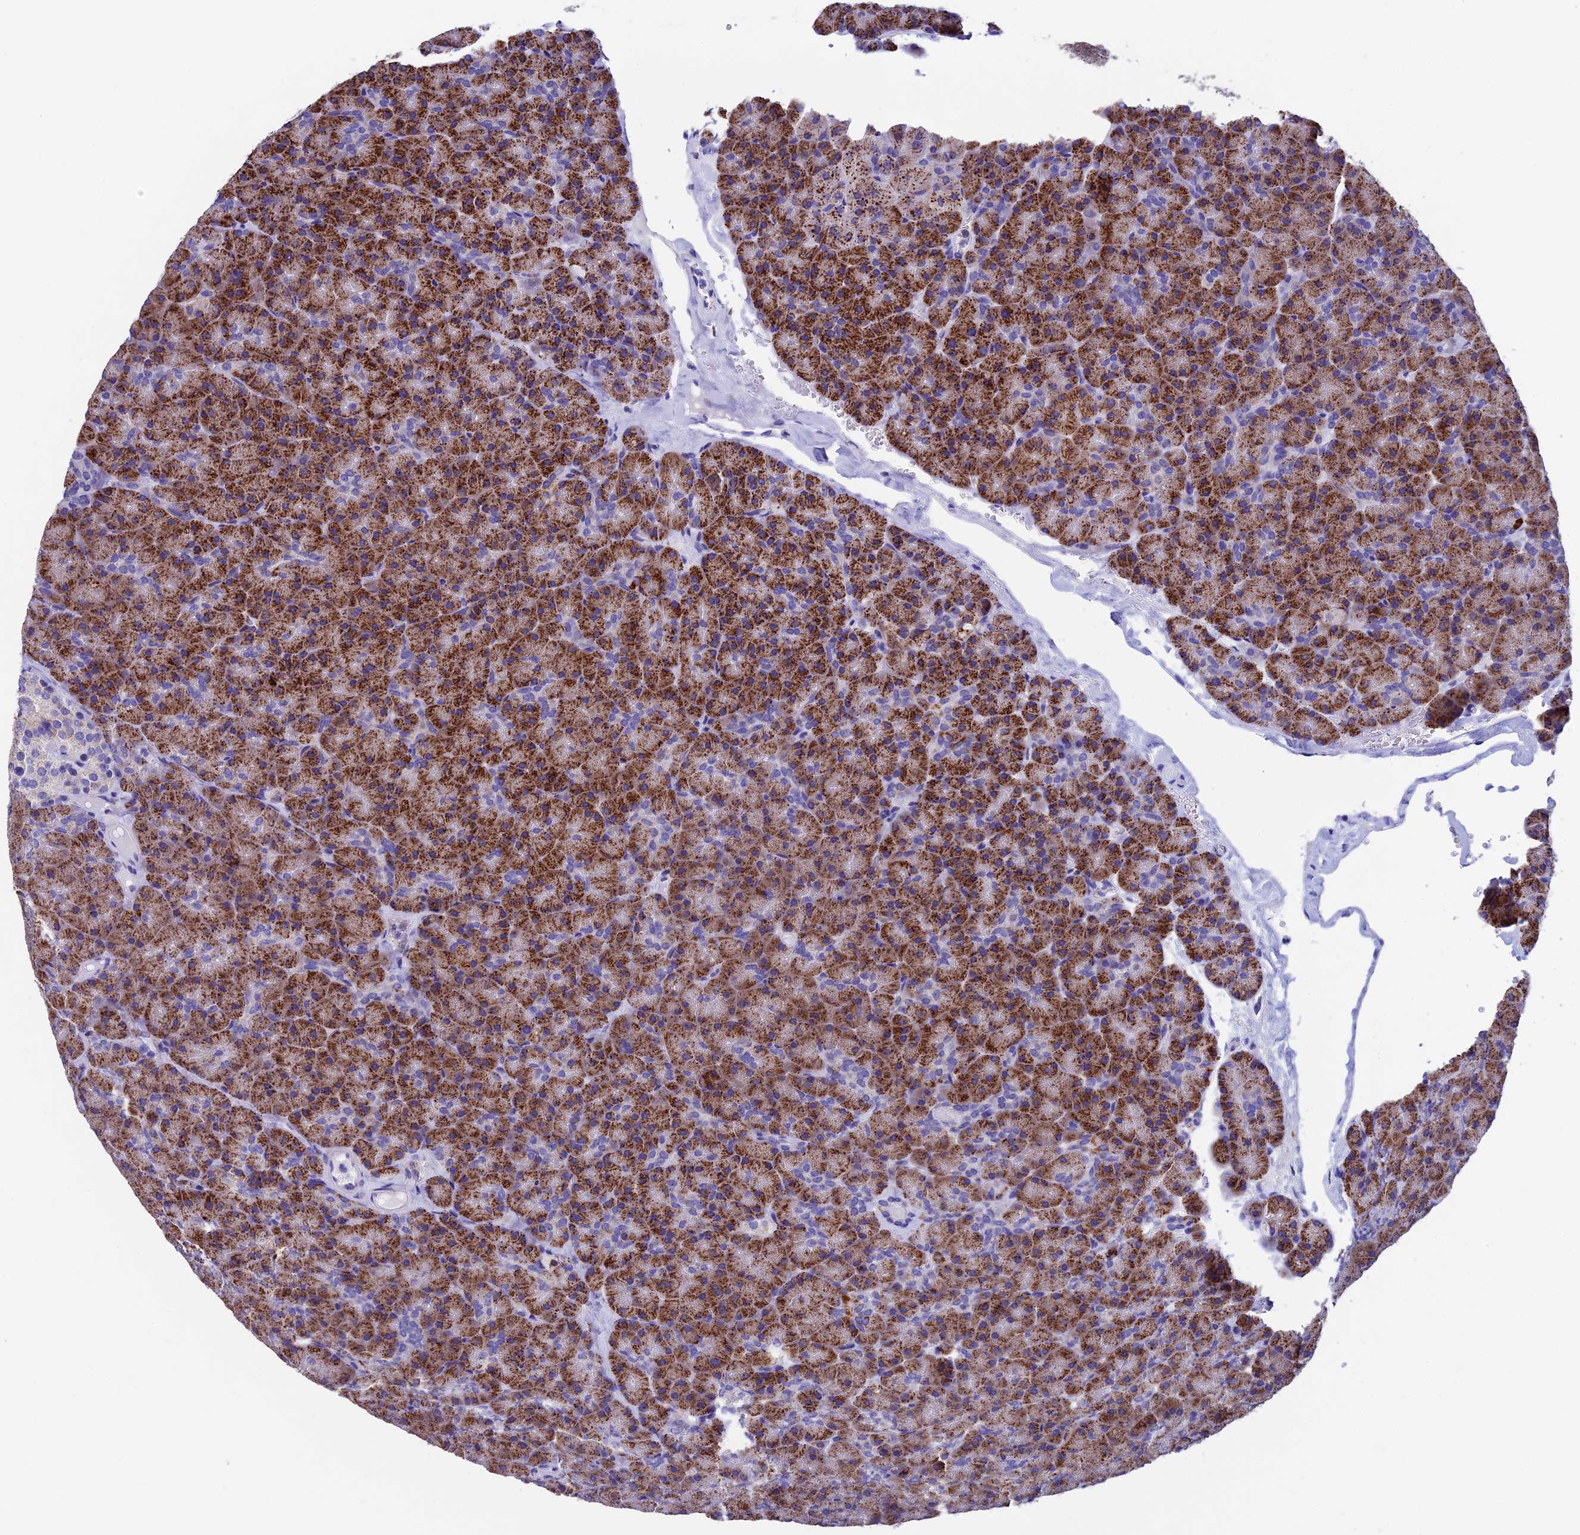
{"staining": {"intensity": "strong", "quantity": ">75%", "location": "cytoplasmic/membranous"}, "tissue": "pancreas", "cell_type": "Exocrine glandular cells", "image_type": "normal", "snomed": [{"axis": "morphology", "description": "Normal tissue, NOS"}, {"axis": "topography", "description": "Pancreas"}], "caption": "Immunohistochemical staining of normal pancreas displays >75% levels of strong cytoplasmic/membranous protein staining in approximately >75% of exocrine glandular cells. (DAB (3,3'-diaminobenzidine) IHC, brown staining for protein, blue staining for nuclei).", "gene": "SLC8B1", "patient": {"sex": "male", "age": 36}}